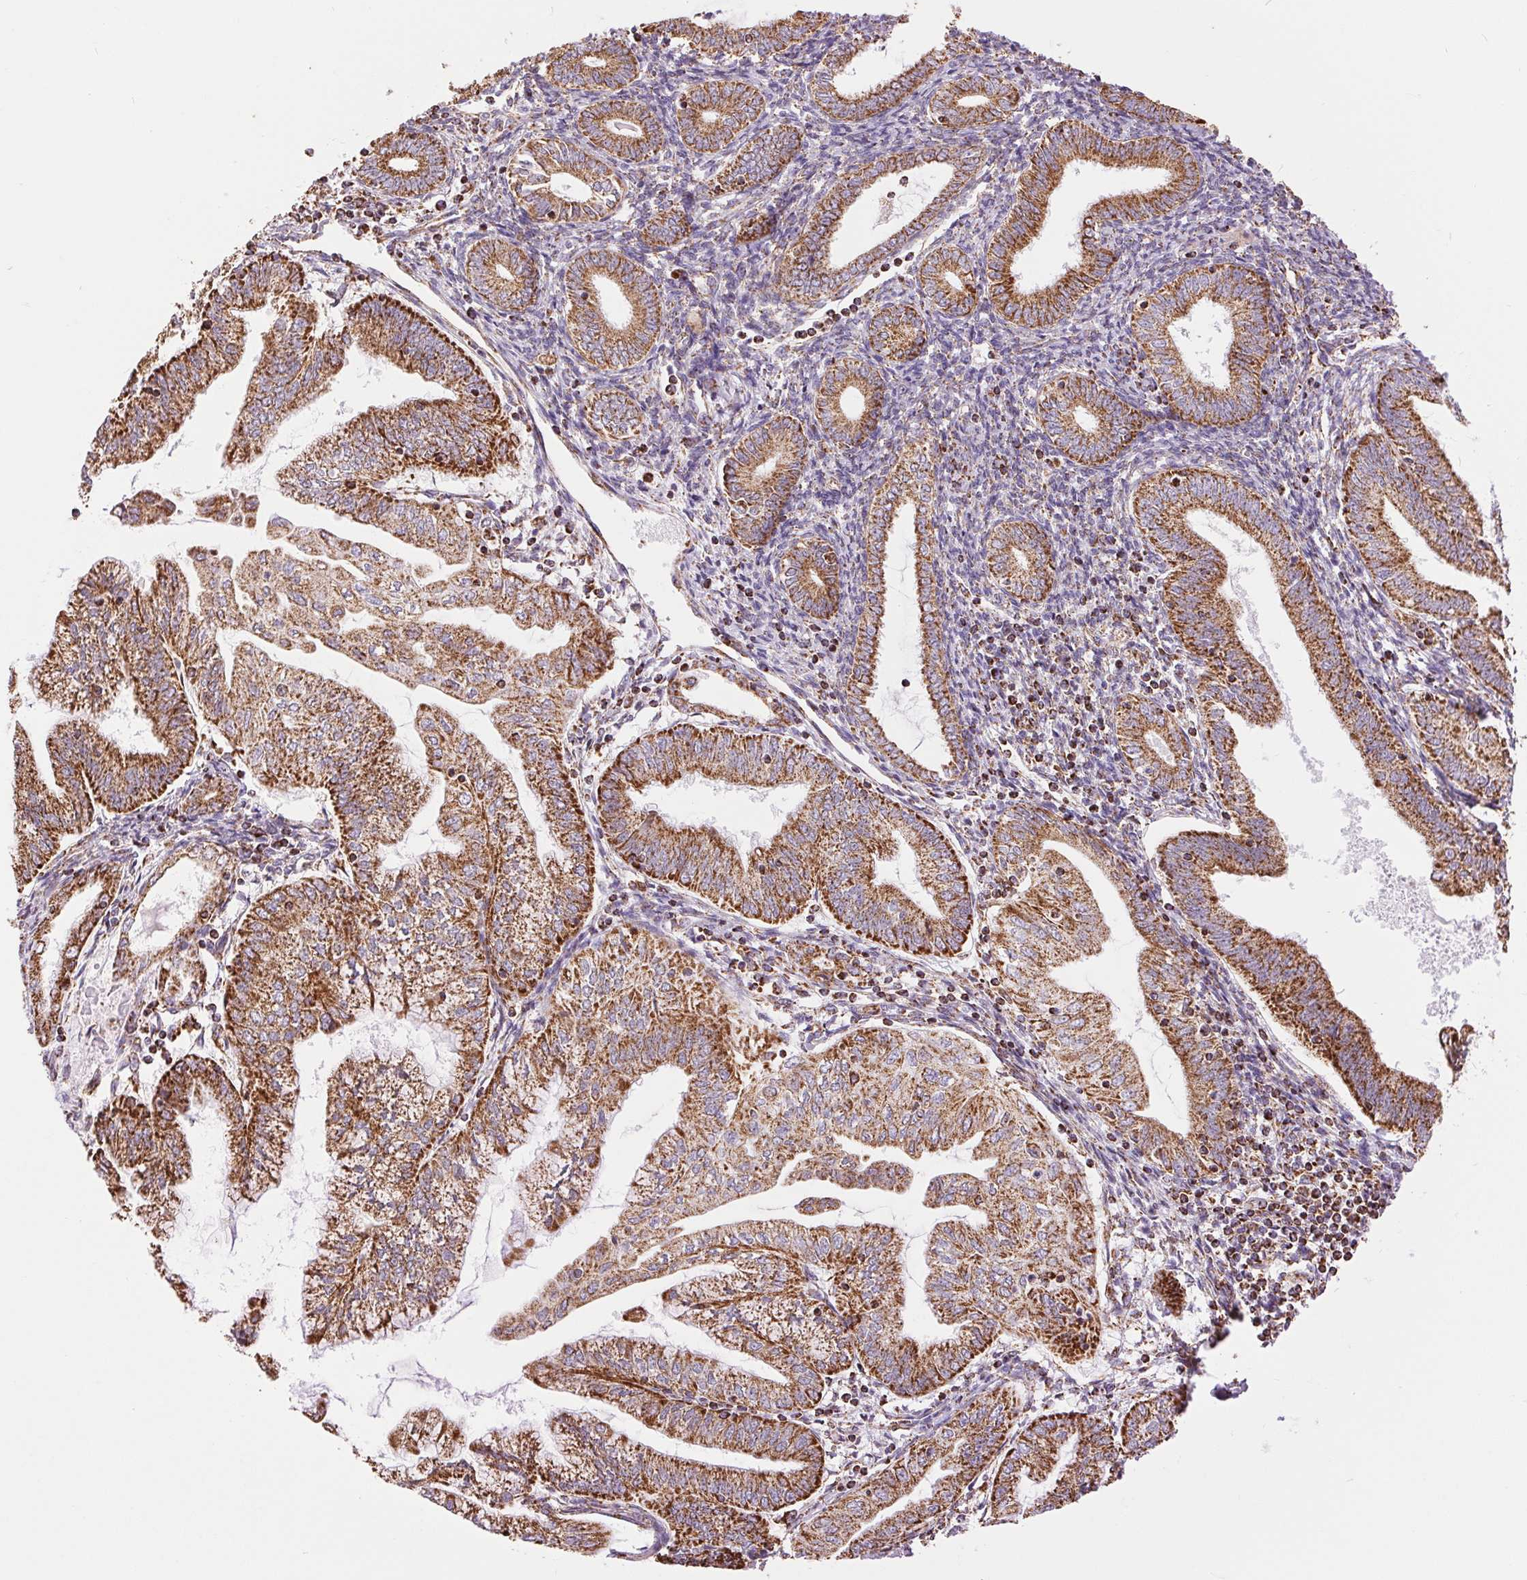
{"staining": {"intensity": "strong", "quantity": ">75%", "location": "cytoplasmic/membranous"}, "tissue": "endometrial cancer", "cell_type": "Tumor cells", "image_type": "cancer", "snomed": [{"axis": "morphology", "description": "Adenocarcinoma, NOS"}, {"axis": "topography", "description": "Endometrium"}], "caption": "Strong cytoplasmic/membranous staining for a protein is appreciated in about >75% of tumor cells of endometrial cancer (adenocarcinoma) using immunohistochemistry (IHC).", "gene": "ATP5PB", "patient": {"sex": "female", "age": 55}}